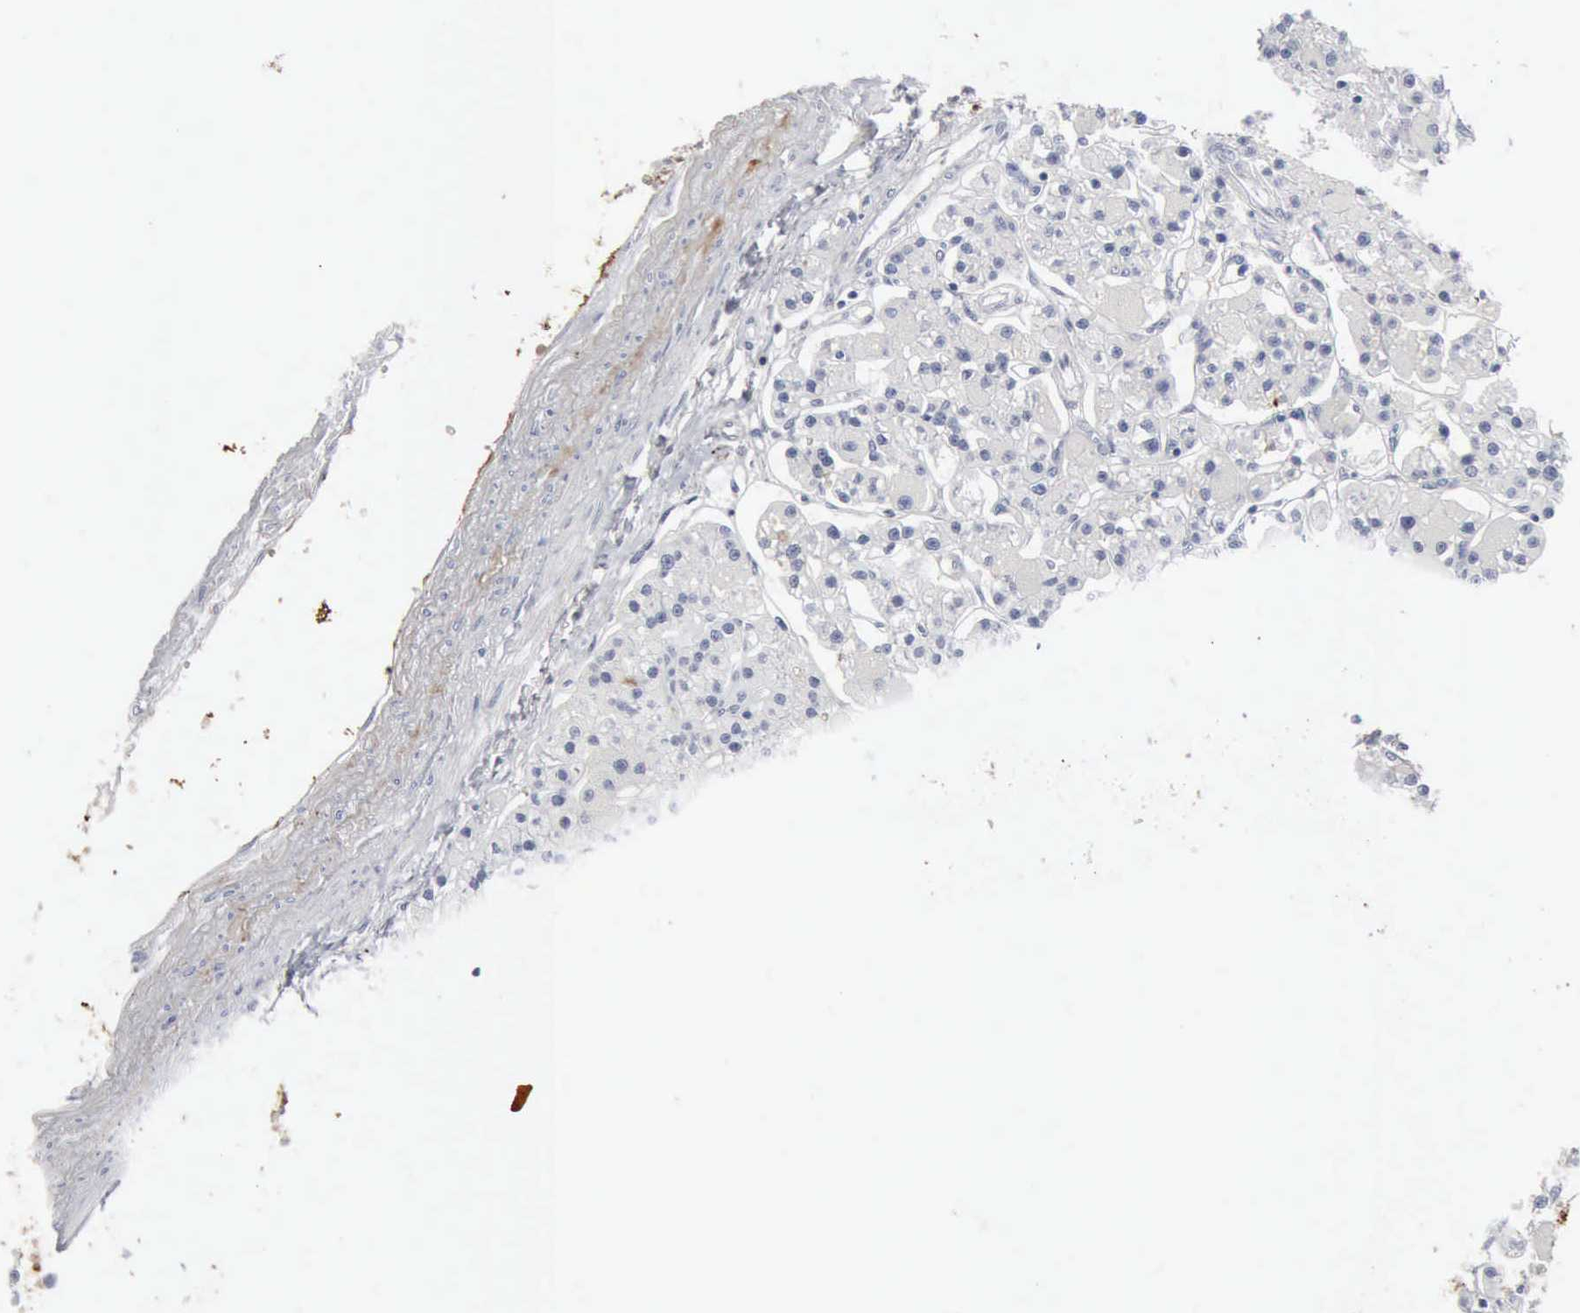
{"staining": {"intensity": "negative", "quantity": "none", "location": "none"}, "tissue": "parathyroid gland", "cell_type": "Glandular cells", "image_type": "normal", "snomed": [{"axis": "morphology", "description": "Normal tissue, NOS"}, {"axis": "topography", "description": "Parathyroid gland"}], "caption": "IHC of unremarkable human parathyroid gland exhibits no positivity in glandular cells.", "gene": "C4BPA", "patient": {"sex": "female", "age": 58}}